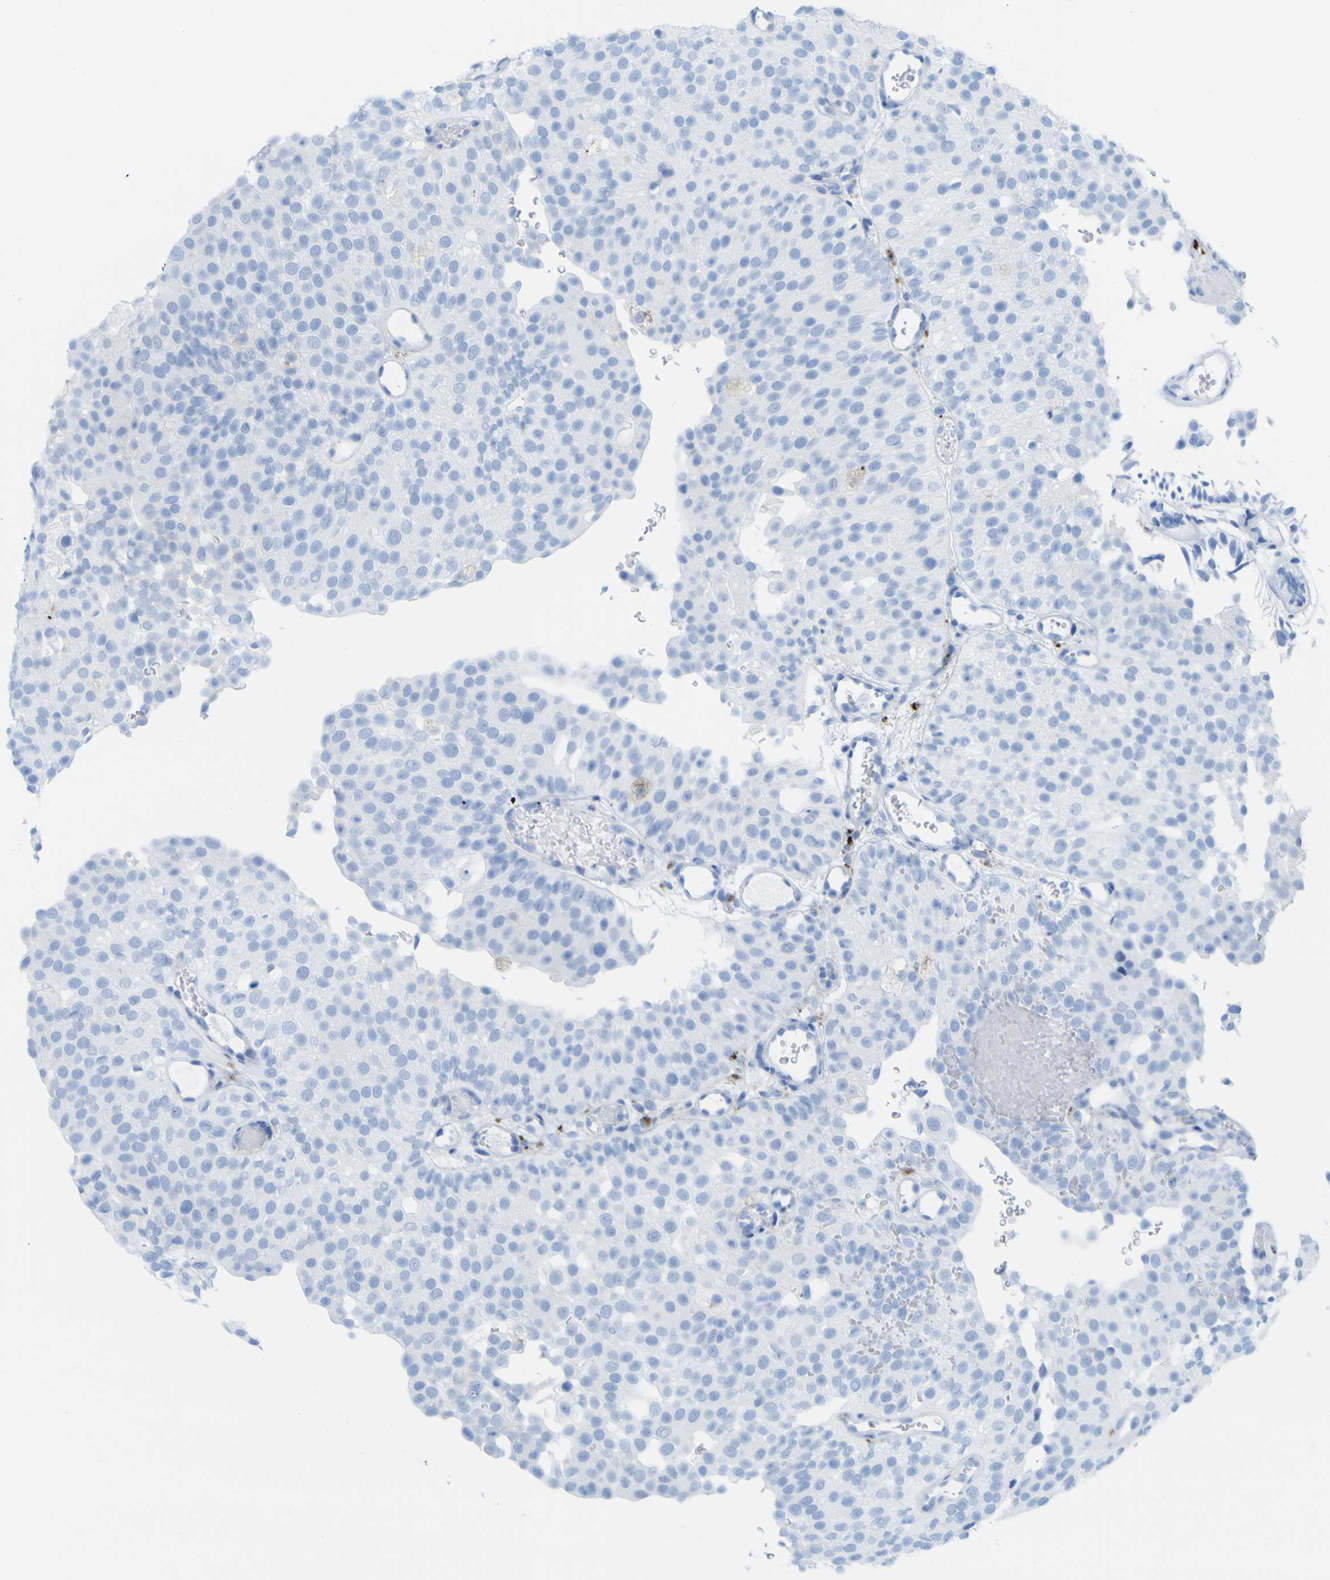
{"staining": {"intensity": "negative", "quantity": "none", "location": "none"}, "tissue": "urothelial cancer", "cell_type": "Tumor cells", "image_type": "cancer", "snomed": [{"axis": "morphology", "description": "Urothelial carcinoma, Low grade"}, {"axis": "topography", "description": "Urinary bladder"}], "caption": "Histopathology image shows no protein staining in tumor cells of urothelial cancer tissue. (DAB immunohistochemistry, high magnification).", "gene": "PLD3", "patient": {"sex": "male", "age": 78}}